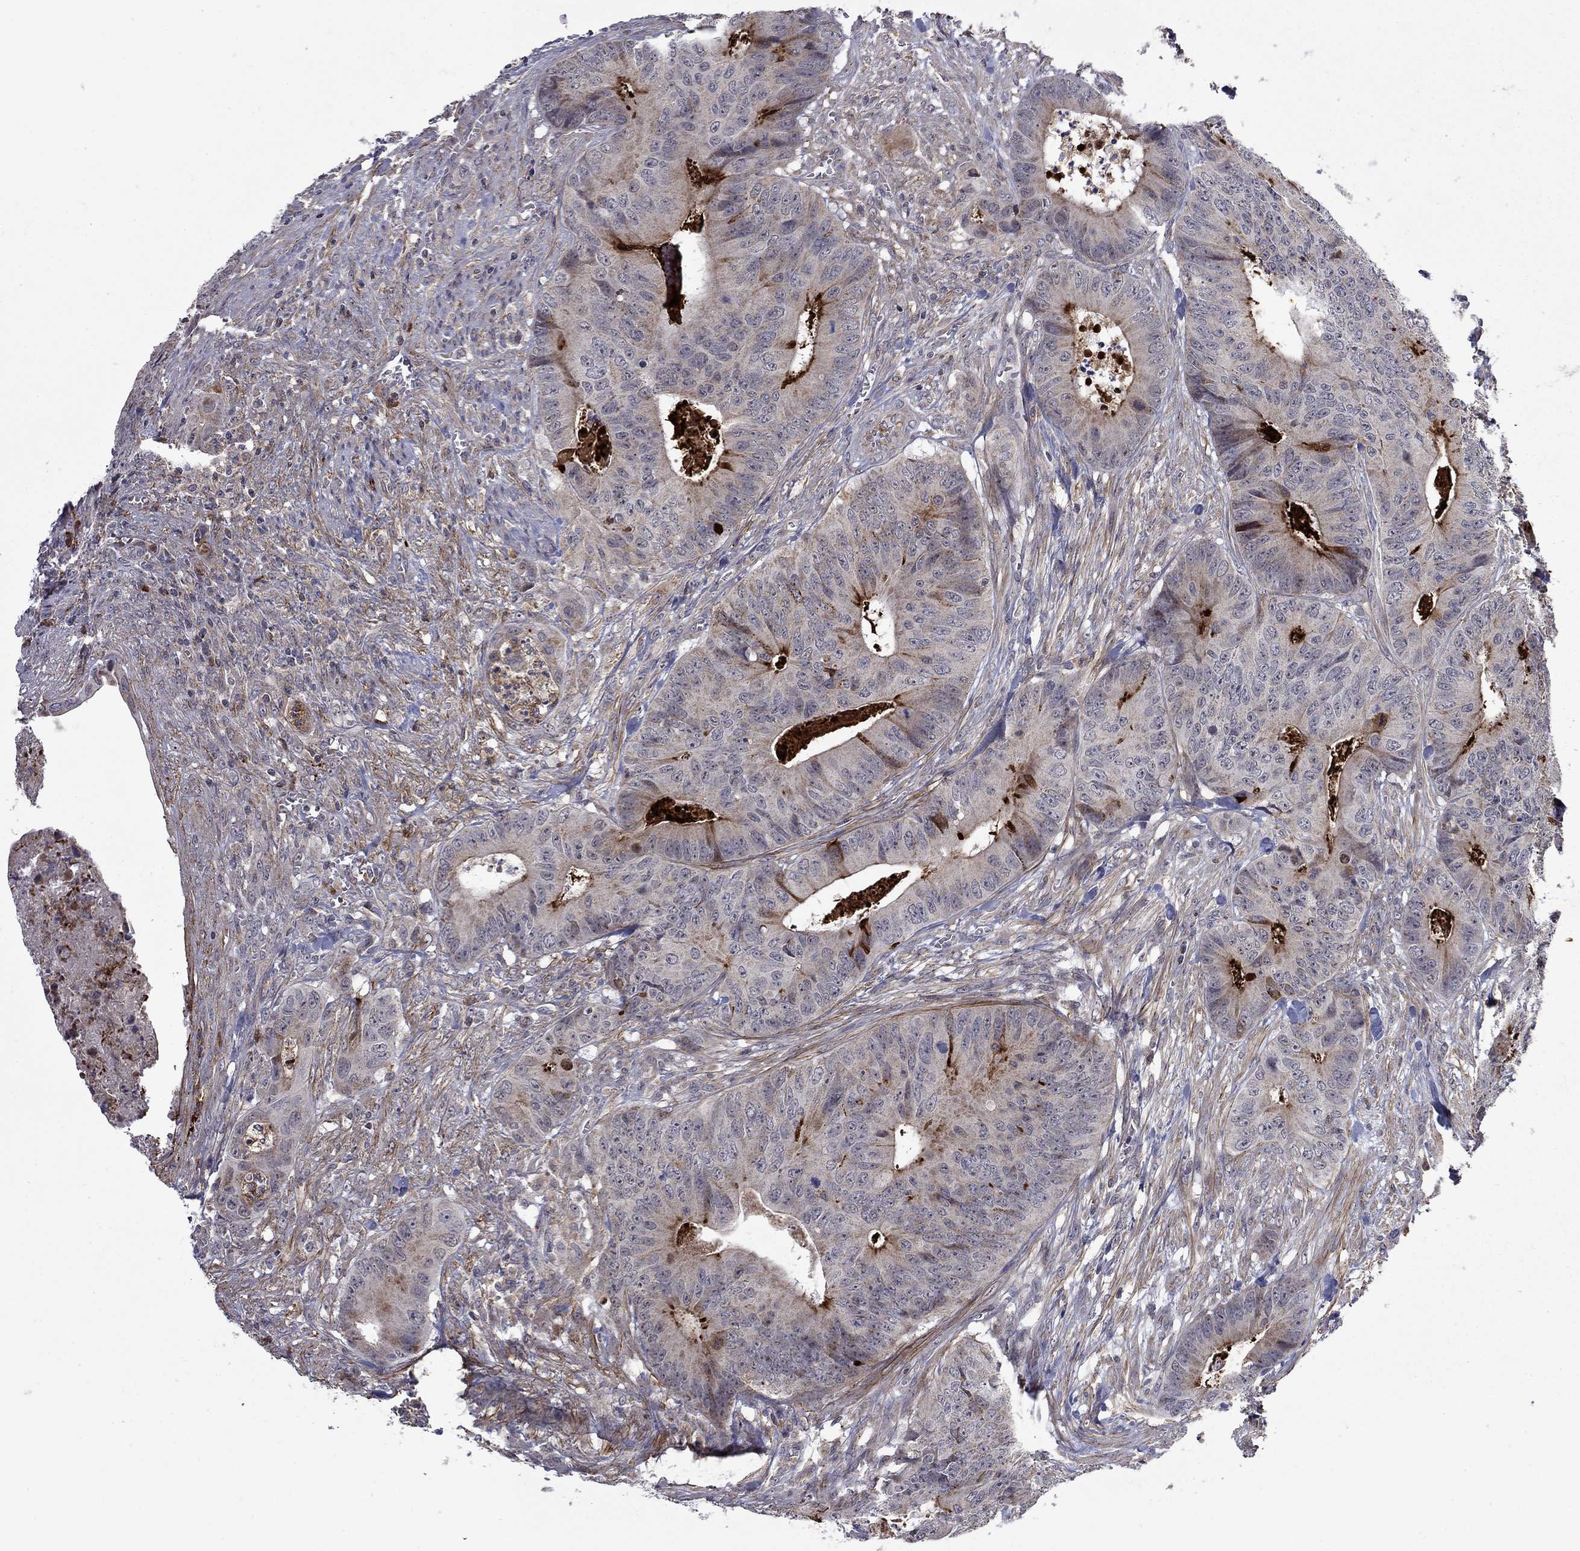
{"staining": {"intensity": "moderate", "quantity": "<25%", "location": "cytoplasmic/membranous"}, "tissue": "colorectal cancer", "cell_type": "Tumor cells", "image_type": "cancer", "snomed": [{"axis": "morphology", "description": "Adenocarcinoma, NOS"}, {"axis": "topography", "description": "Colon"}], "caption": "DAB (3,3'-diaminobenzidine) immunohistochemical staining of adenocarcinoma (colorectal) exhibits moderate cytoplasmic/membranous protein staining in about <25% of tumor cells.", "gene": "DOP1B", "patient": {"sex": "male", "age": 84}}